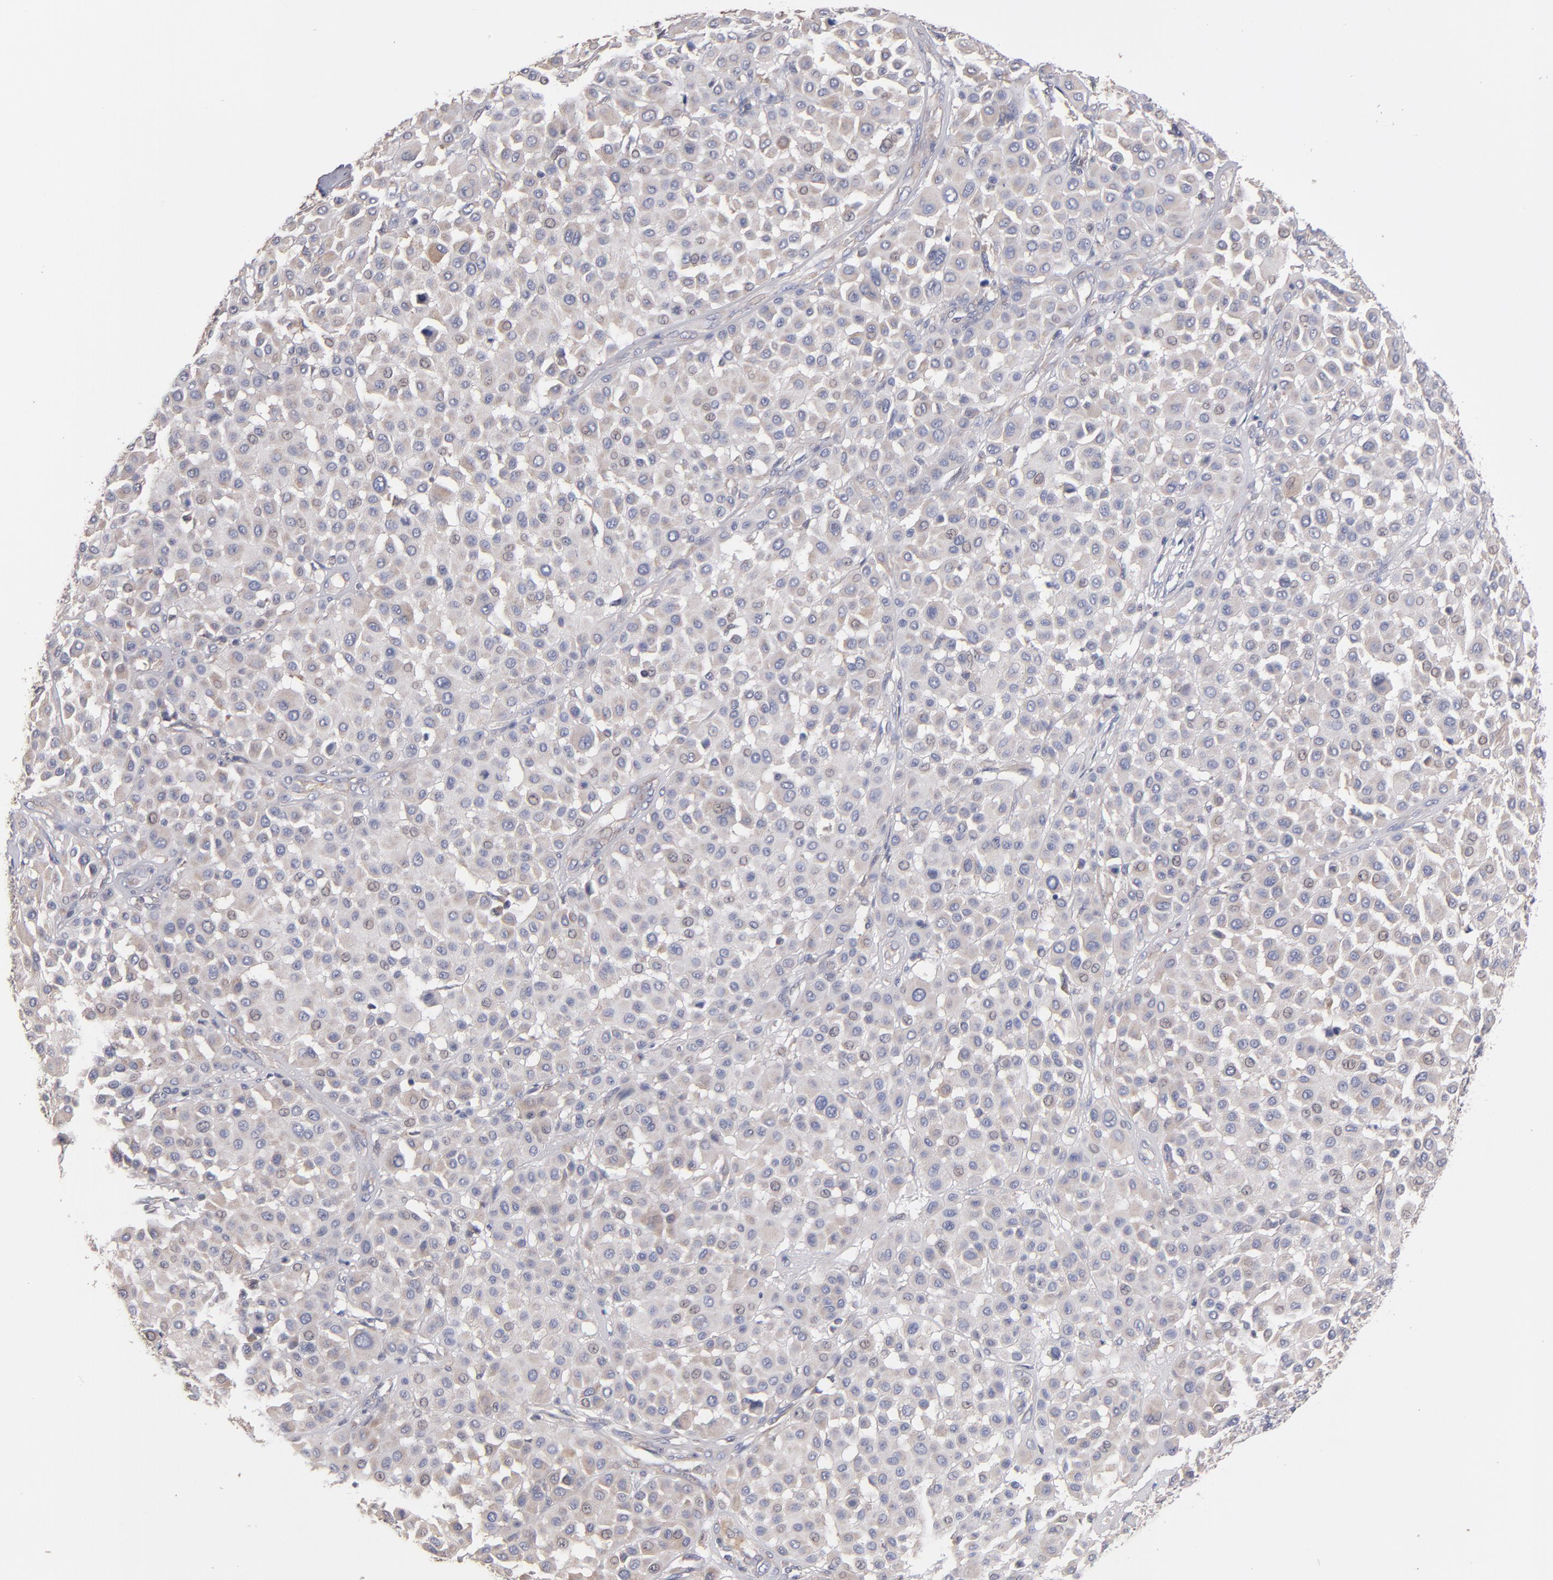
{"staining": {"intensity": "weak", "quantity": ">75%", "location": "cytoplasmic/membranous"}, "tissue": "melanoma", "cell_type": "Tumor cells", "image_type": "cancer", "snomed": [{"axis": "morphology", "description": "Malignant melanoma, Metastatic site"}, {"axis": "topography", "description": "Soft tissue"}], "caption": "Malignant melanoma (metastatic site) stained for a protein exhibits weak cytoplasmic/membranous positivity in tumor cells.", "gene": "DACT1", "patient": {"sex": "male", "age": 41}}